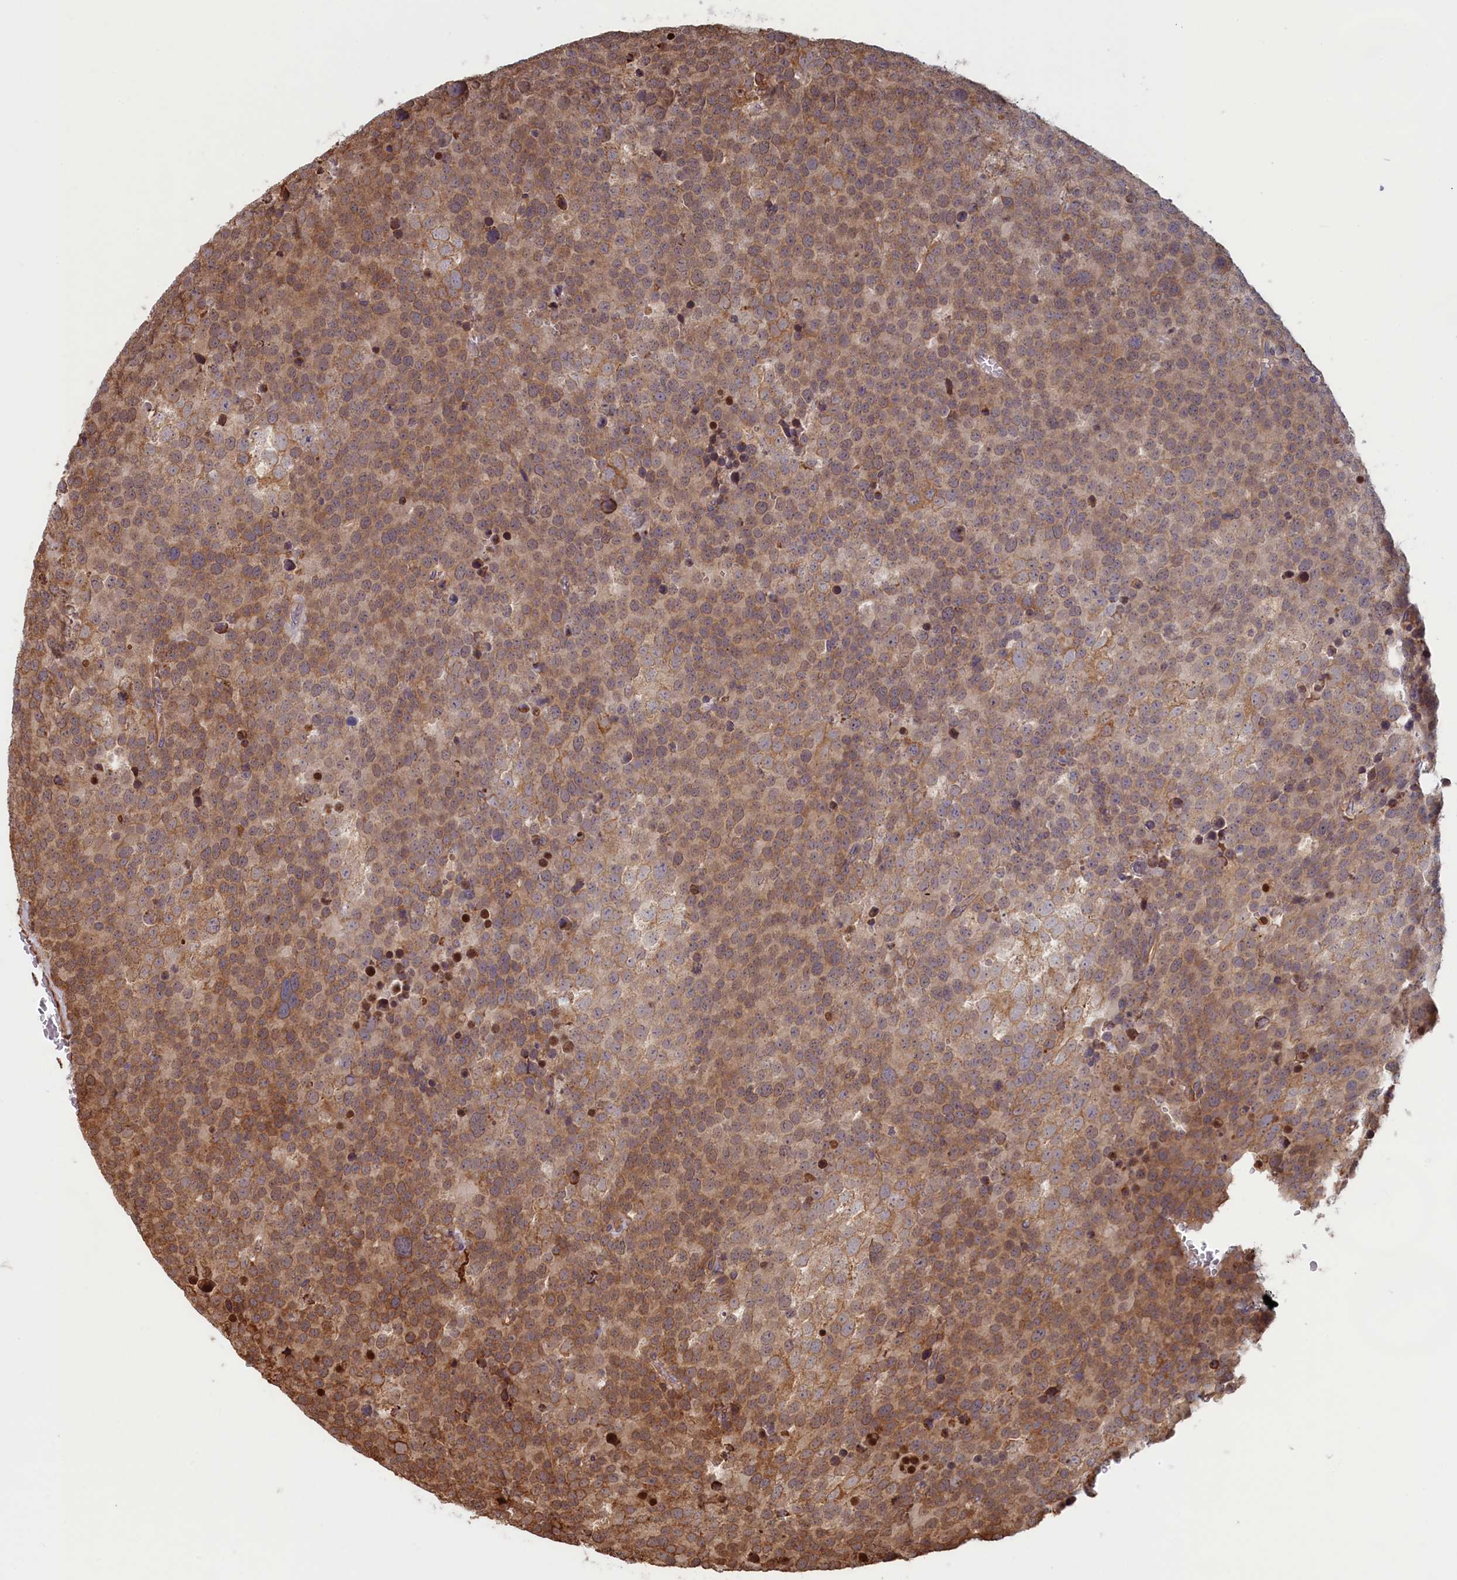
{"staining": {"intensity": "moderate", "quantity": ">75%", "location": "cytoplasmic/membranous"}, "tissue": "testis cancer", "cell_type": "Tumor cells", "image_type": "cancer", "snomed": [{"axis": "morphology", "description": "Seminoma, NOS"}, {"axis": "topography", "description": "Testis"}], "caption": "A brown stain highlights moderate cytoplasmic/membranous positivity of a protein in seminoma (testis) tumor cells.", "gene": "RILPL1", "patient": {"sex": "male", "age": 71}}